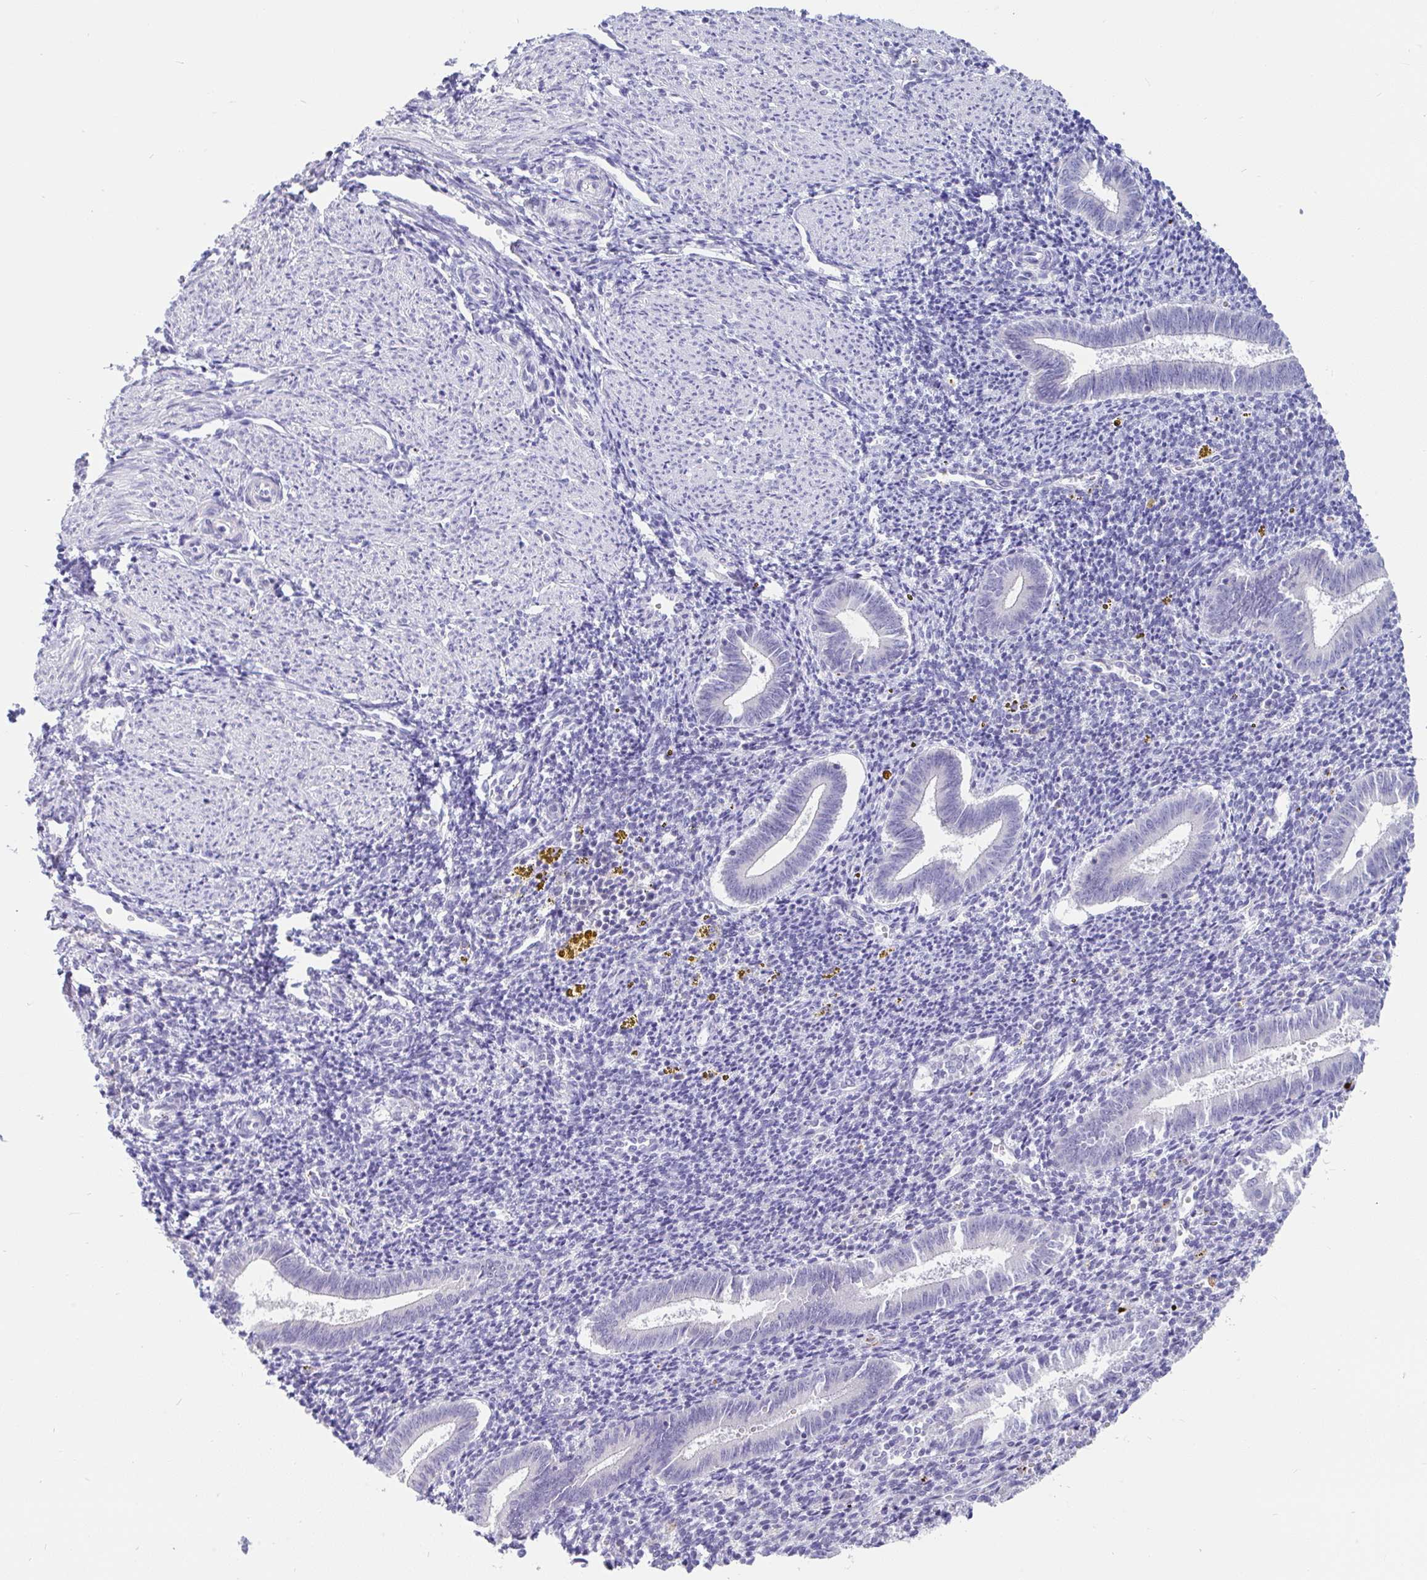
{"staining": {"intensity": "negative", "quantity": "none", "location": "none"}, "tissue": "endometrium", "cell_type": "Cells in endometrial stroma", "image_type": "normal", "snomed": [{"axis": "morphology", "description": "Normal tissue, NOS"}, {"axis": "topography", "description": "Endometrium"}], "caption": "Micrograph shows no protein staining in cells in endometrial stroma of normal endometrium. (Immunohistochemistry, brightfield microscopy, high magnification).", "gene": "INTS5", "patient": {"sex": "female", "age": 25}}